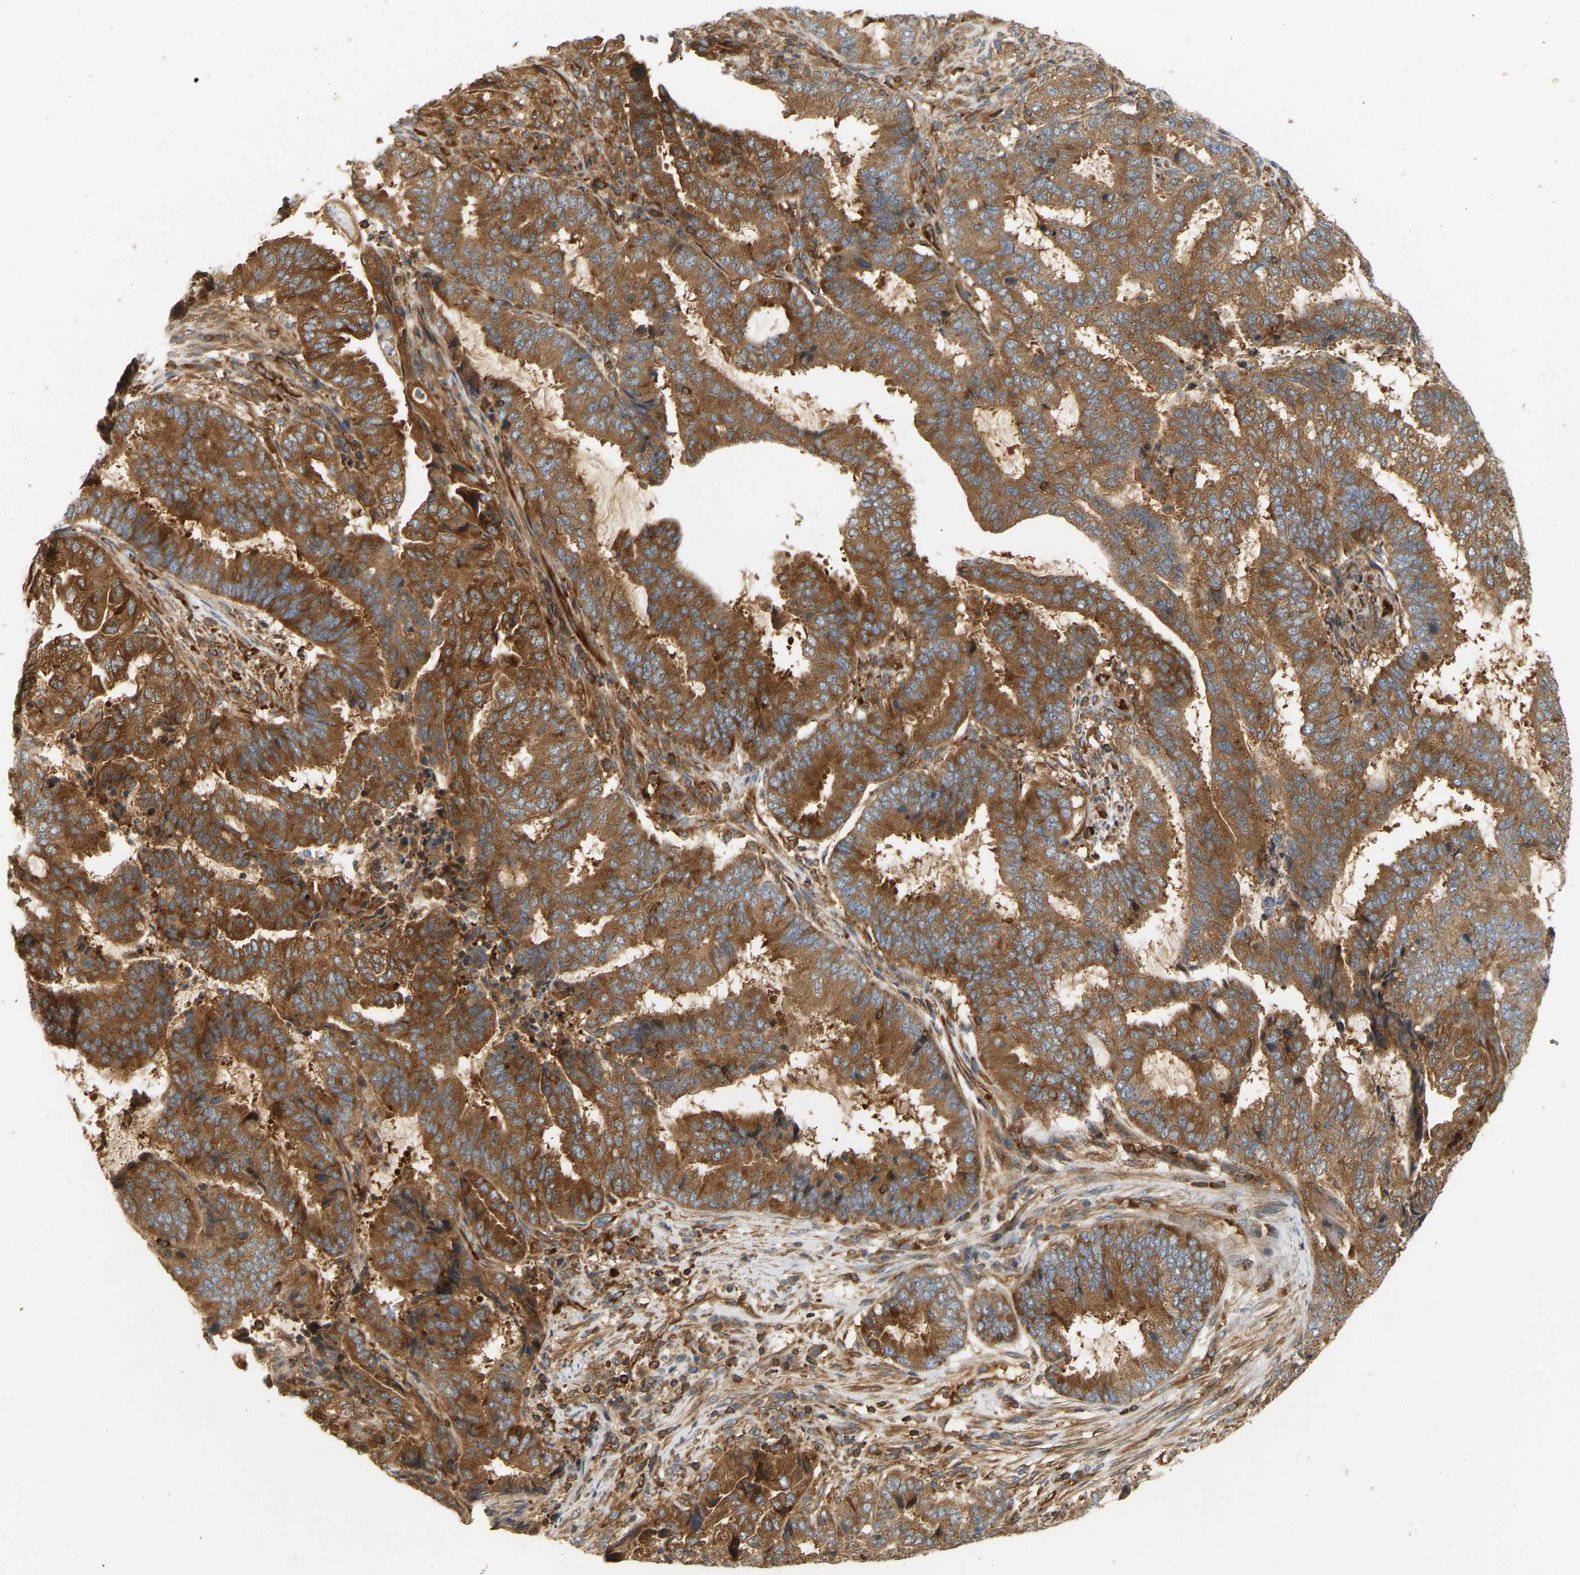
{"staining": {"intensity": "strong", "quantity": ">75%", "location": "cytoplasmic/membranous"}, "tissue": "endometrial cancer", "cell_type": "Tumor cells", "image_type": "cancer", "snomed": [{"axis": "morphology", "description": "Adenocarcinoma, NOS"}, {"axis": "topography", "description": "Endometrium"}], "caption": "Strong cytoplasmic/membranous positivity for a protein is seen in approximately >75% of tumor cells of endometrial cancer using IHC.", "gene": "AKAP13", "patient": {"sex": "female", "age": 51}}